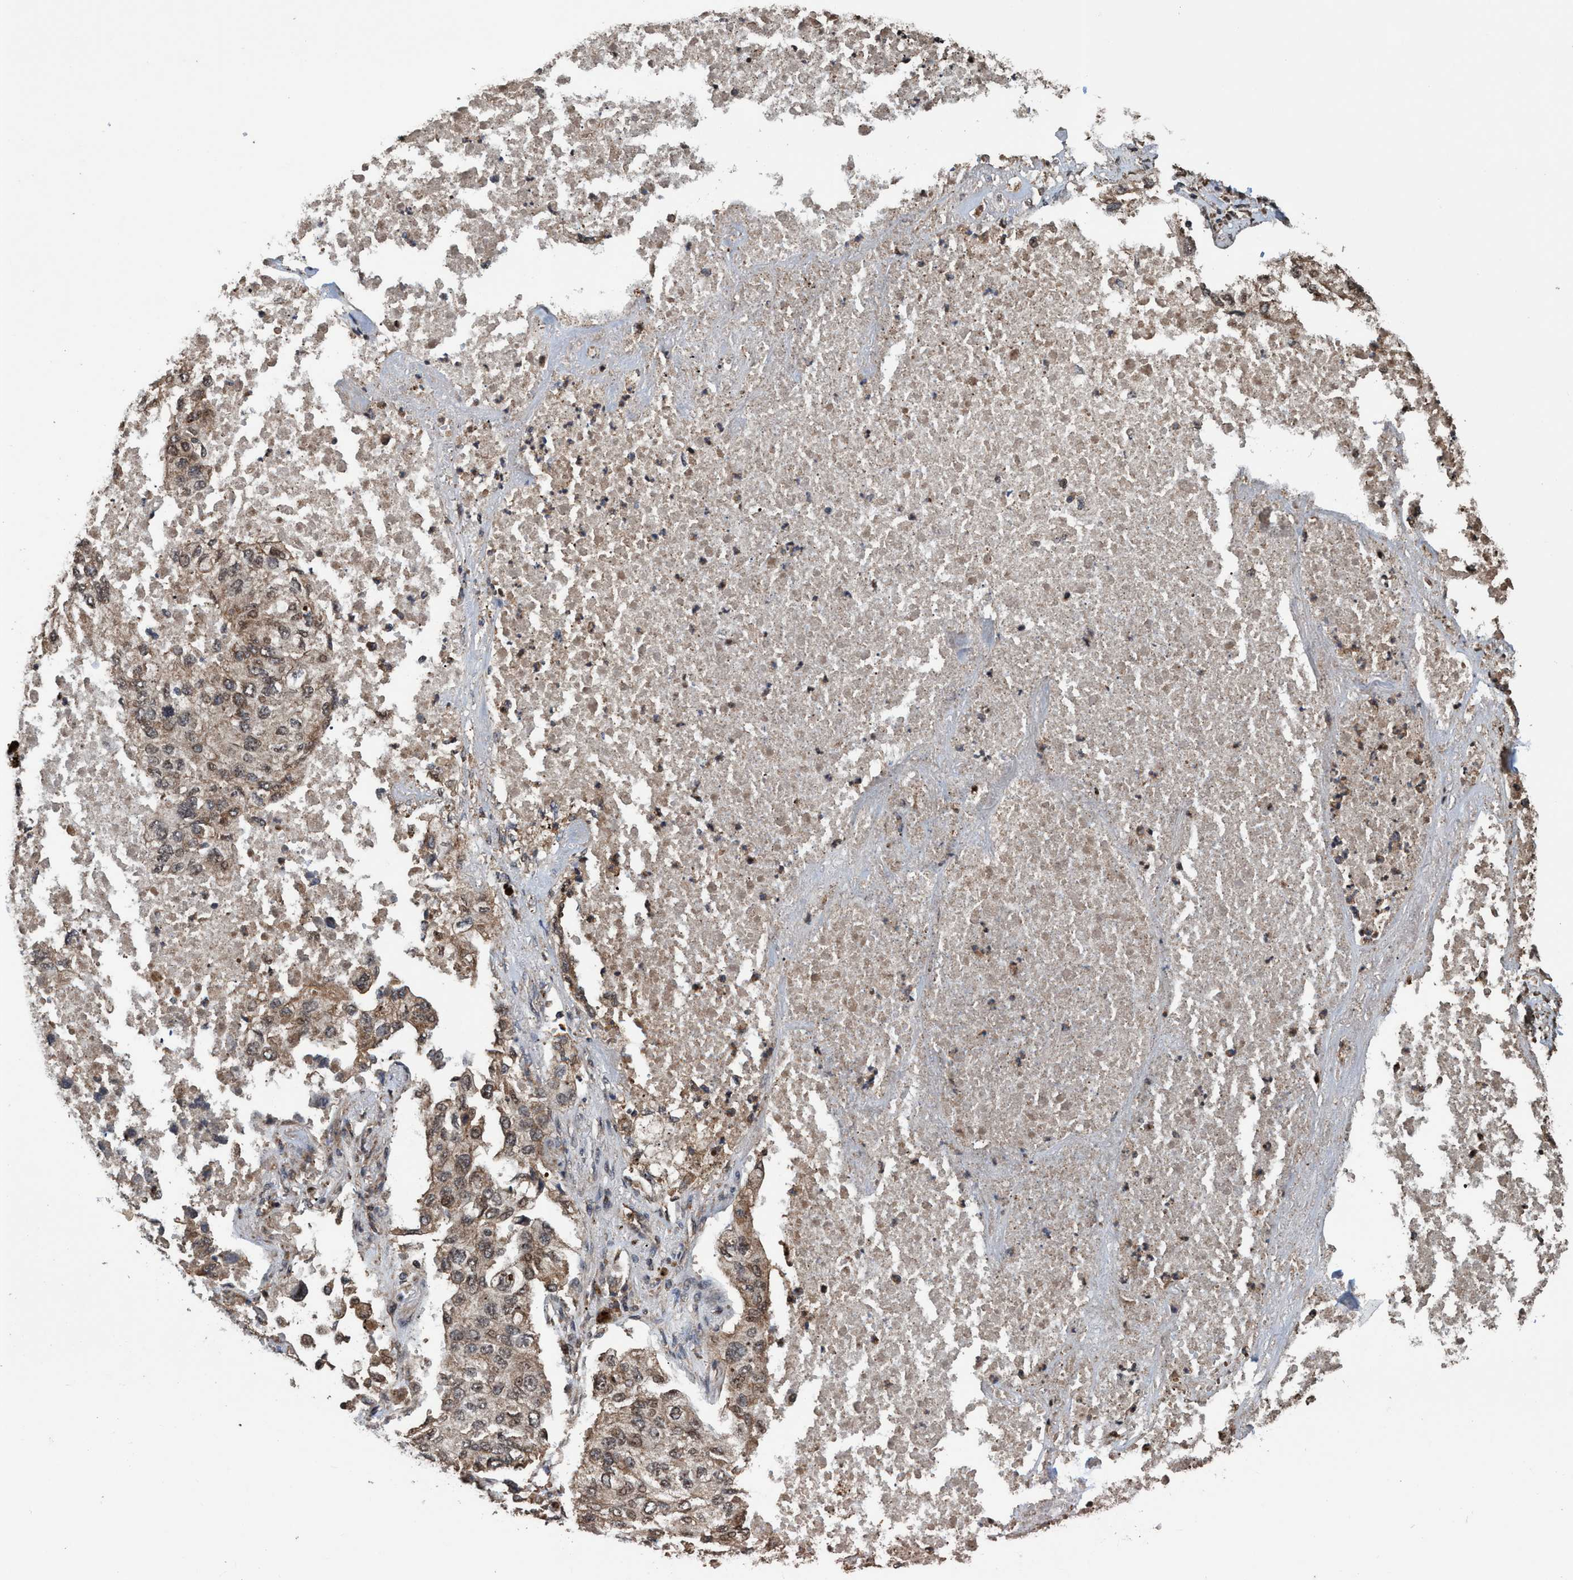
{"staining": {"intensity": "weak", "quantity": ">75%", "location": "cytoplasmic/membranous,nuclear"}, "tissue": "lung cancer", "cell_type": "Tumor cells", "image_type": "cancer", "snomed": [{"axis": "morphology", "description": "Inflammation, NOS"}, {"axis": "morphology", "description": "Adenocarcinoma, NOS"}, {"axis": "topography", "description": "Lung"}], "caption": "Protein analysis of adenocarcinoma (lung) tissue shows weak cytoplasmic/membranous and nuclear staining in about >75% of tumor cells.", "gene": "TRPC7", "patient": {"sex": "male", "age": 63}}